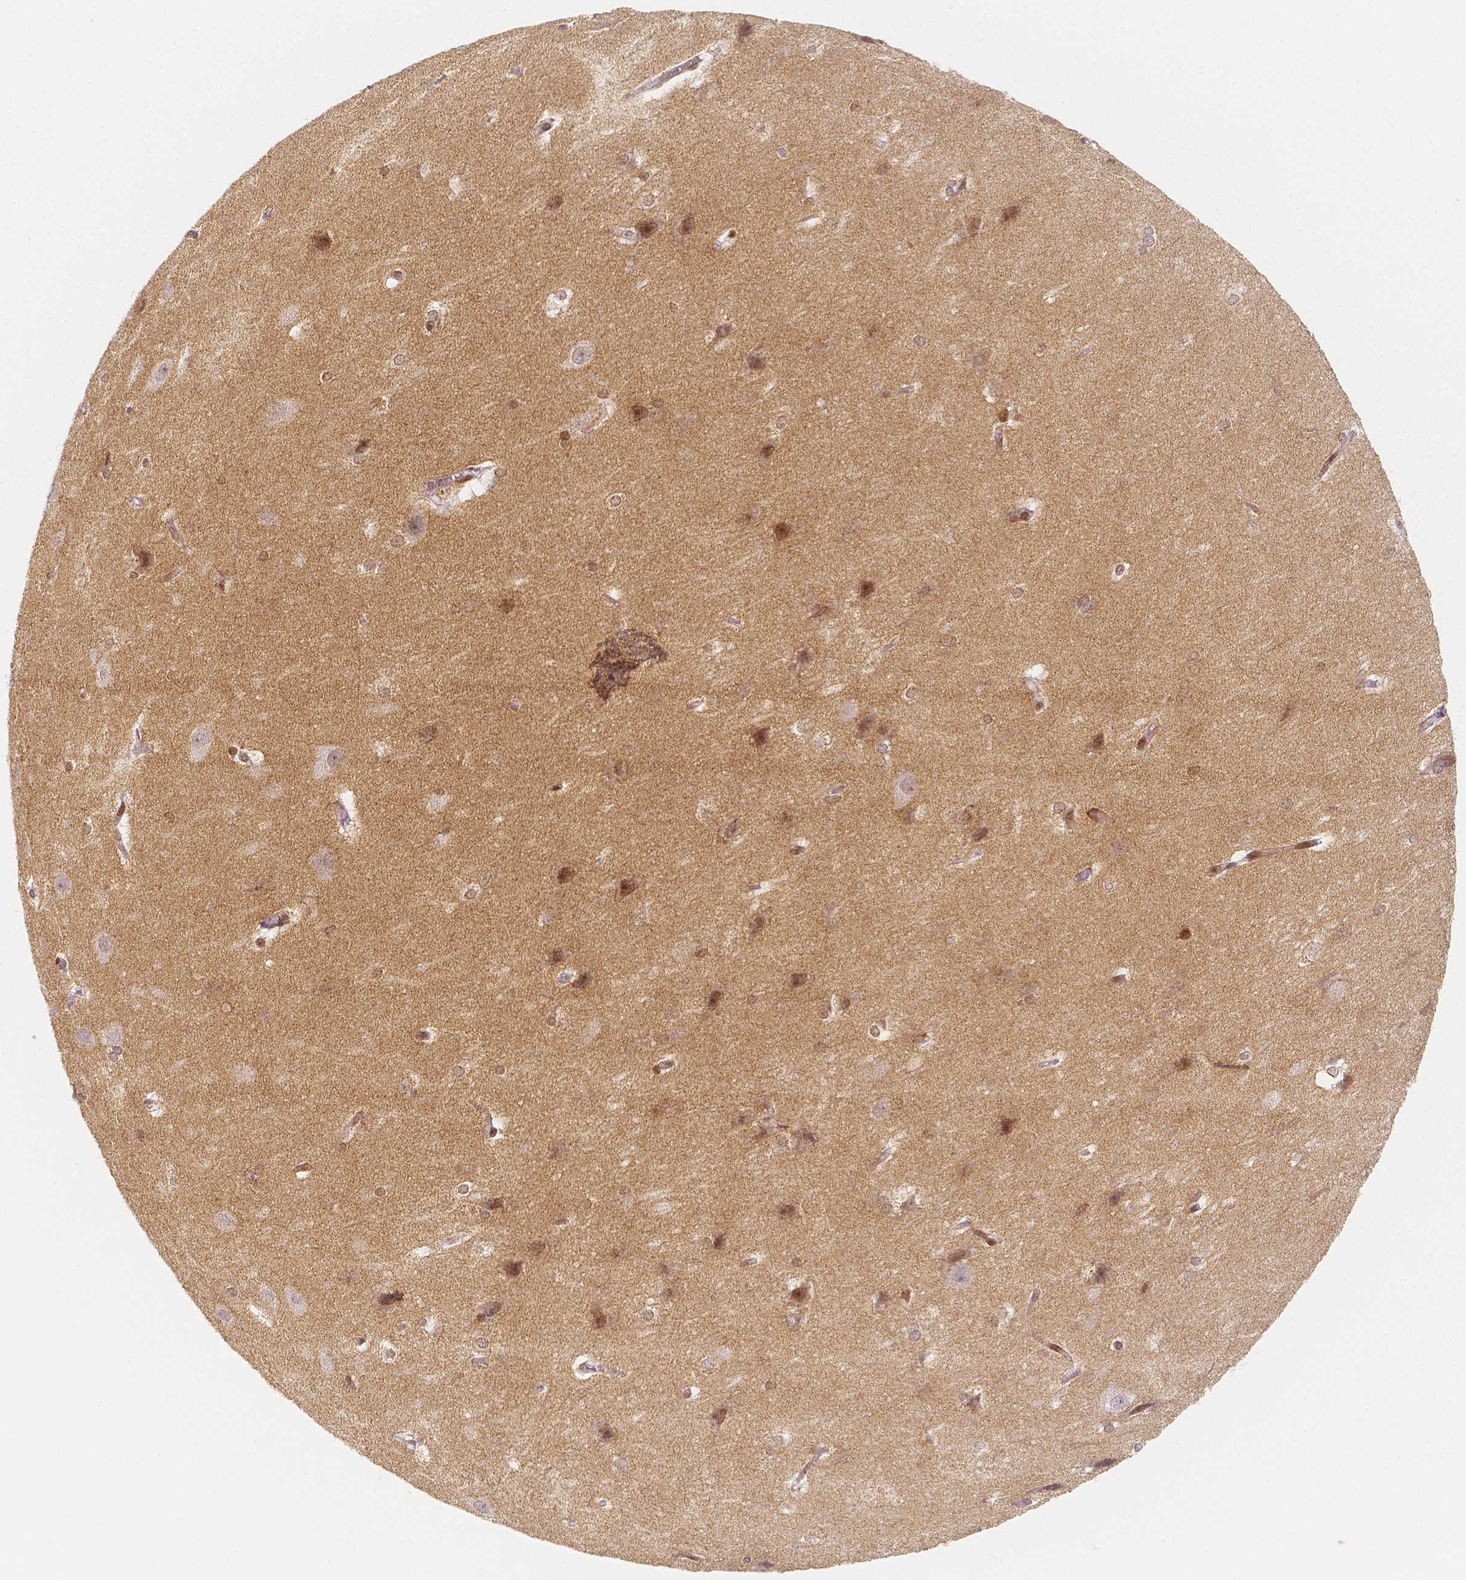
{"staining": {"intensity": "negative", "quantity": "none", "location": "none"}, "tissue": "hippocampus", "cell_type": "Glial cells", "image_type": "normal", "snomed": [{"axis": "morphology", "description": "Normal tissue, NOS"}, {"axis": "topography", "description": "Cerebral cortex"}, {"axis": "topography", "description": "Hippocampus"}], "caption": "High power microscopy image of an IHC micrograph of unremarkable hippocampus, revealing no significant positivity in glial cells. Nuclei are stained in blue.", "gene": "THY1", "patient": {"sex": "female", "age": 19}}